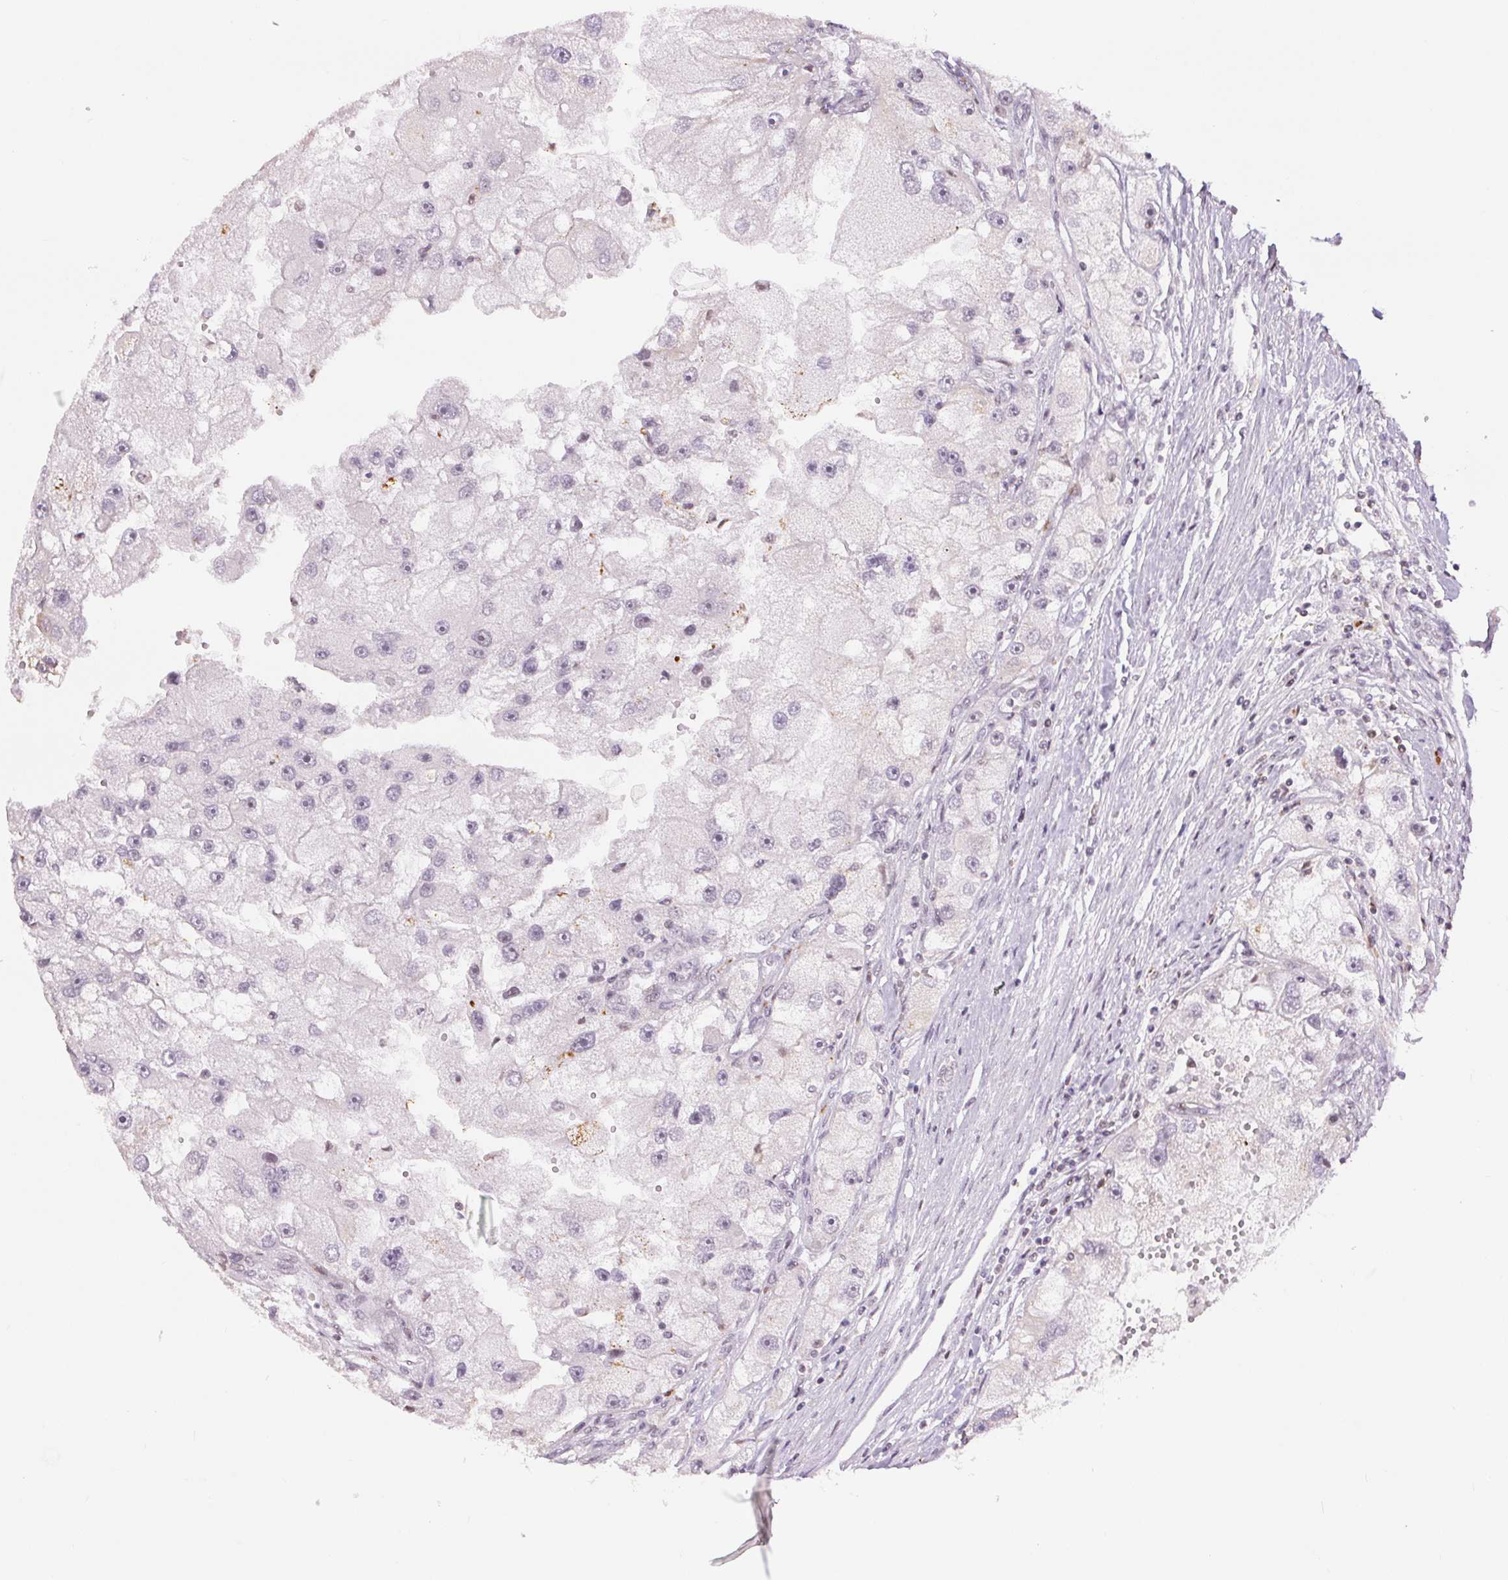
{"staining": {"intensity": "negative", "quantity": "none", "location": "none"}, "tissue": "renal cancer", "cell_type": "Tumor cells", "image_type": "cancer", "snomed": [{"axis": "morphology", "description": "Adenocarcinoma, NOS"}, {"axis": "topography", "description": "Kidney"}], "caption": "This is a histopathology image of immunohistochemistry staining of renal cancer, which shows no expression in tumor cells.", "gene": "NFE2L1", "patient": {"sex": "male", "age": 63}}